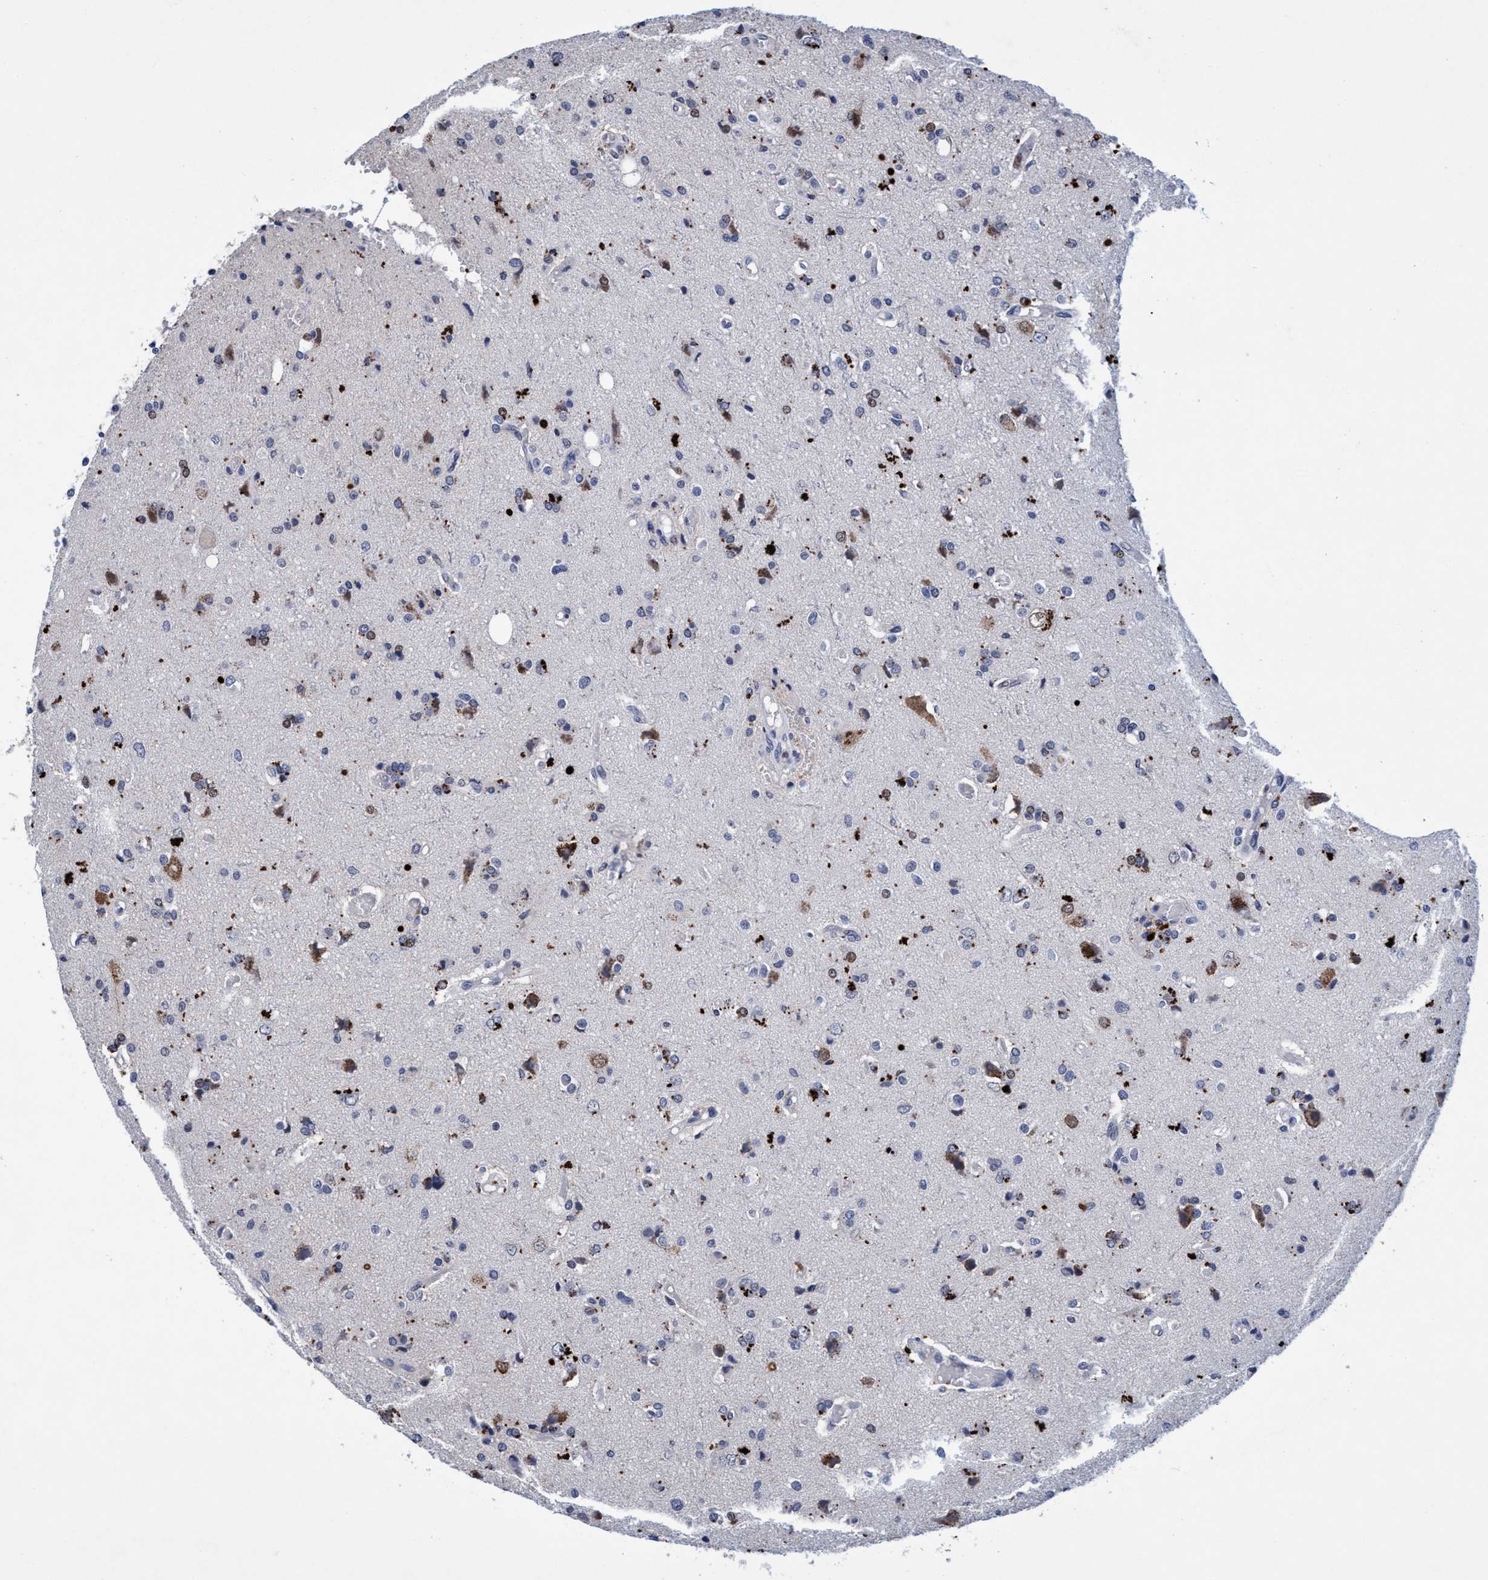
{"staining": {"intensity": "weak", "quantity": "<25%", "location": "cytoplasmic/membranous,nuclear"}, "tissue": "glioma", "cell_type": "Tumor cells", "image_type": "cancer", "snomed": [{"axis": "morphology", "description": "Glioma, malignant, High grade"}, {"axis": "topography", "description": "Brain"}], "caption": "Tumor cells are negative for brown protein staining in glioma. (Brightfield microscopy of DAB IHC at high magnification).", "gene": "GRB14", "patient": {"sex": "male", "age": 47}}